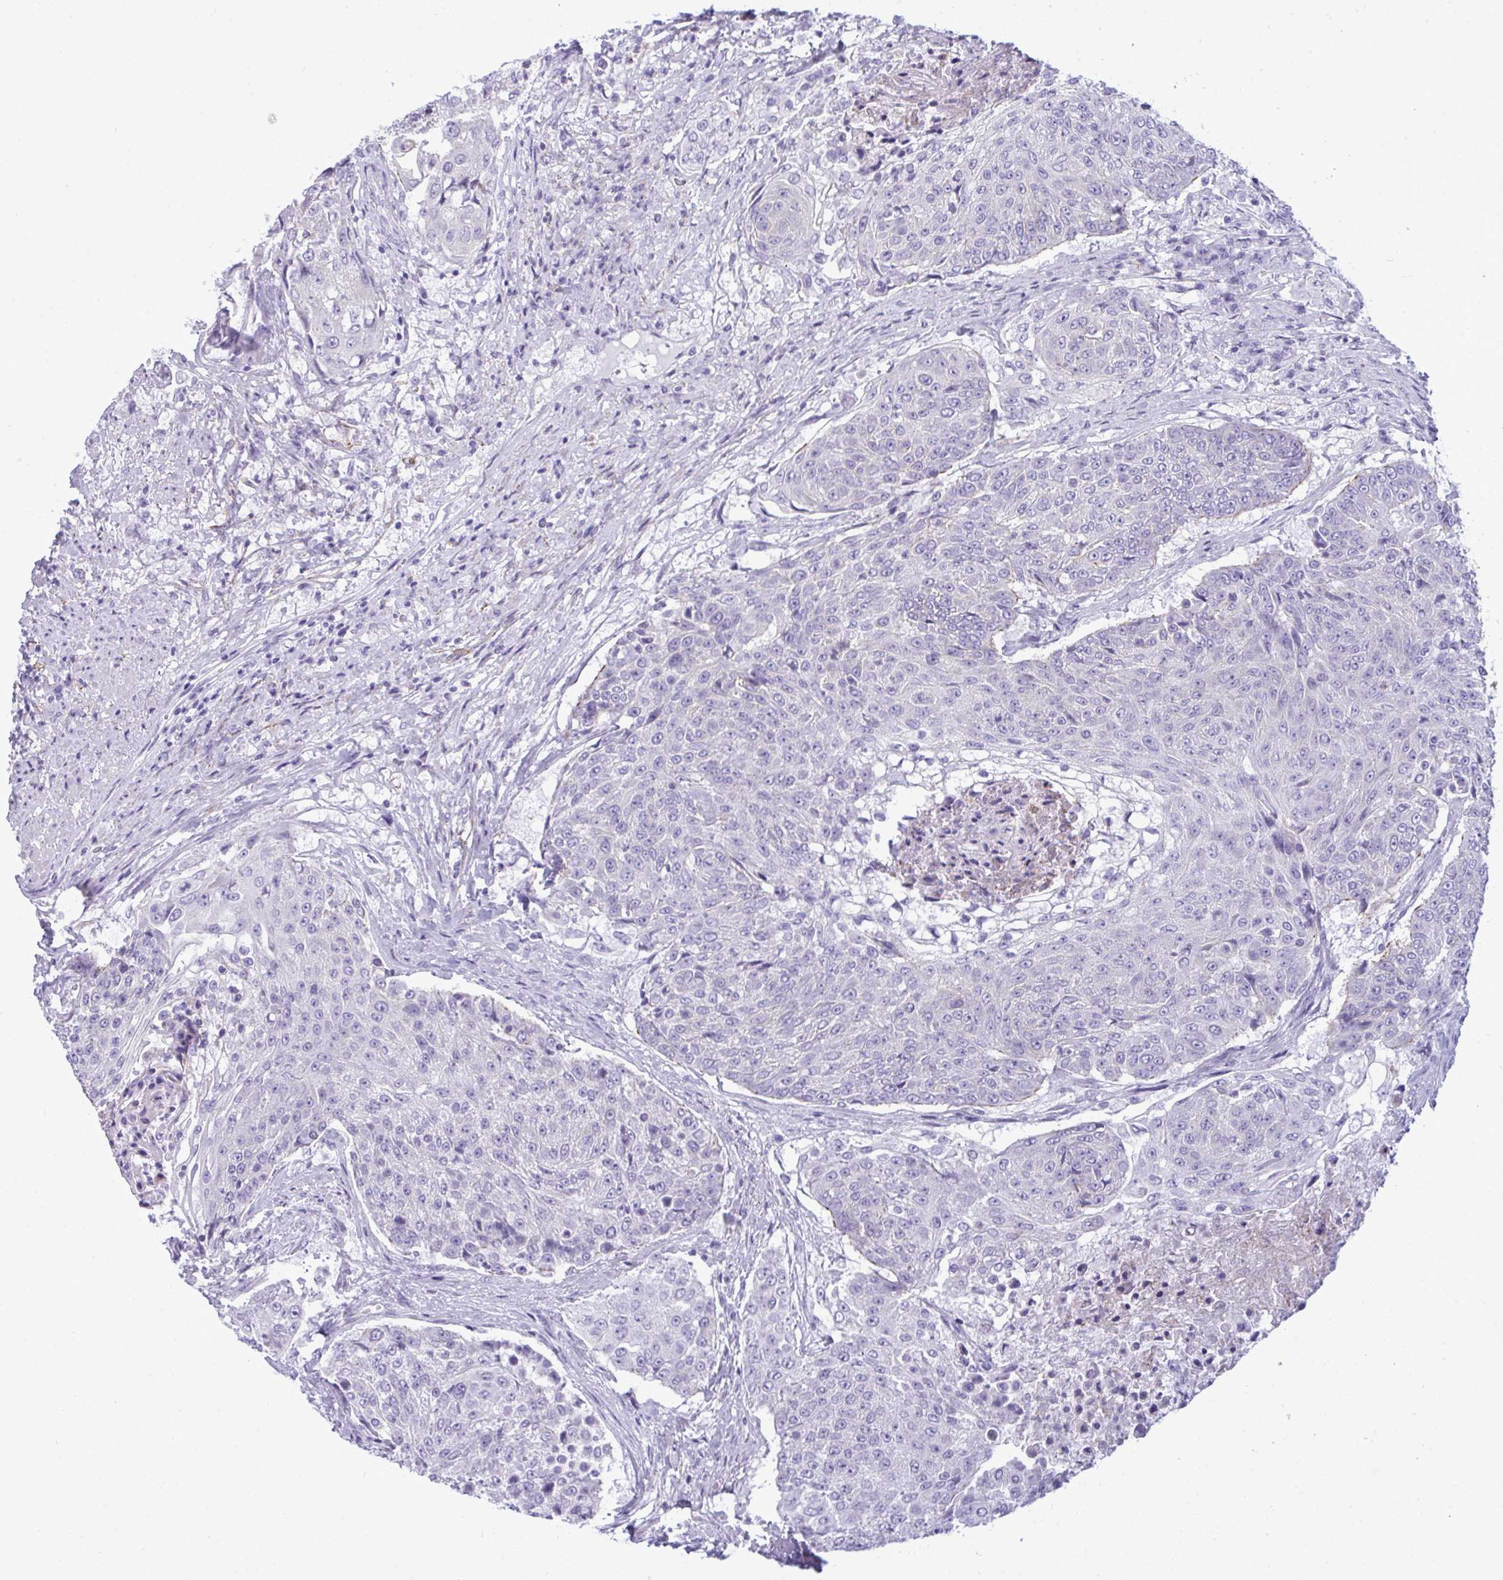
{"staining": {"intensity": "negative", "quantity": "none", "location": "none"}, "tissue": "urothelial cancer", "cell_type": "Tumor cells", "image_type": "cancer", "snomed": [{"axis": "morphology", "description": "Urothelial carcinoma, High grade"}, {"axis": "topography", "description": "Urinary bladder"}], "caption": "Tumor cells show no significant protein staining in urothelial carcinoma (high-grade).", "gene": "MYH10", "patient": {"sex": "female", "age": 63}}